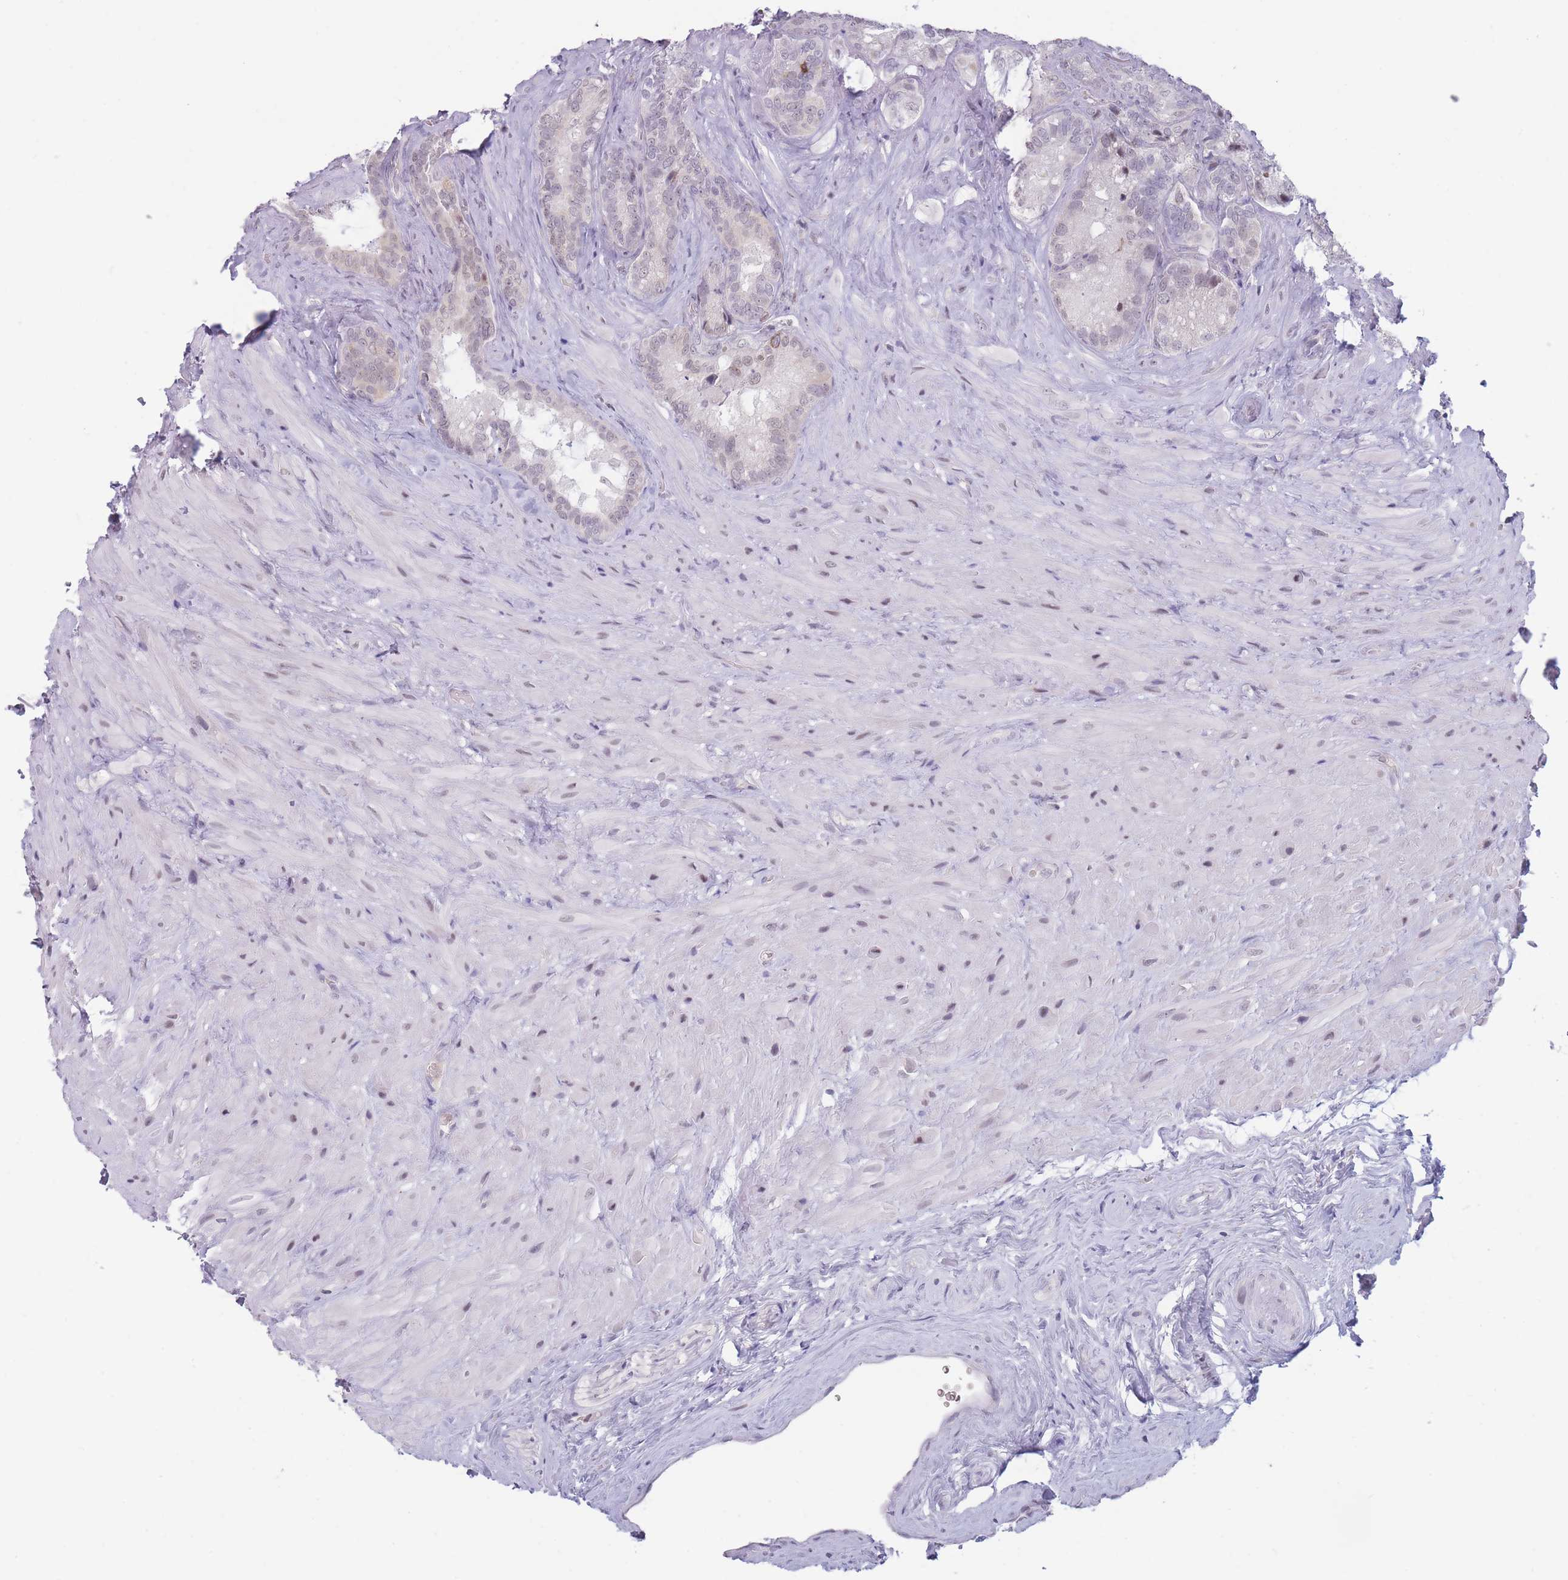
{"staining": {"intensity": "negative", "quantity": "none", "location": "none"}, "tissue": "seminal vesicle", "cell_type": "Glandular cells", "image_type": "normal", "snomed": [{"axis": "morphology", "description": "Normal tissue, NOS"}, {"axis": "topography", "description": "Seminal veicle"}], "caption": "The image exhibits no staining of glandular cells in unremarkable seminal vesicle.", "gene": "ARID3B", "patient": {"sex": "male", "age": 62}}